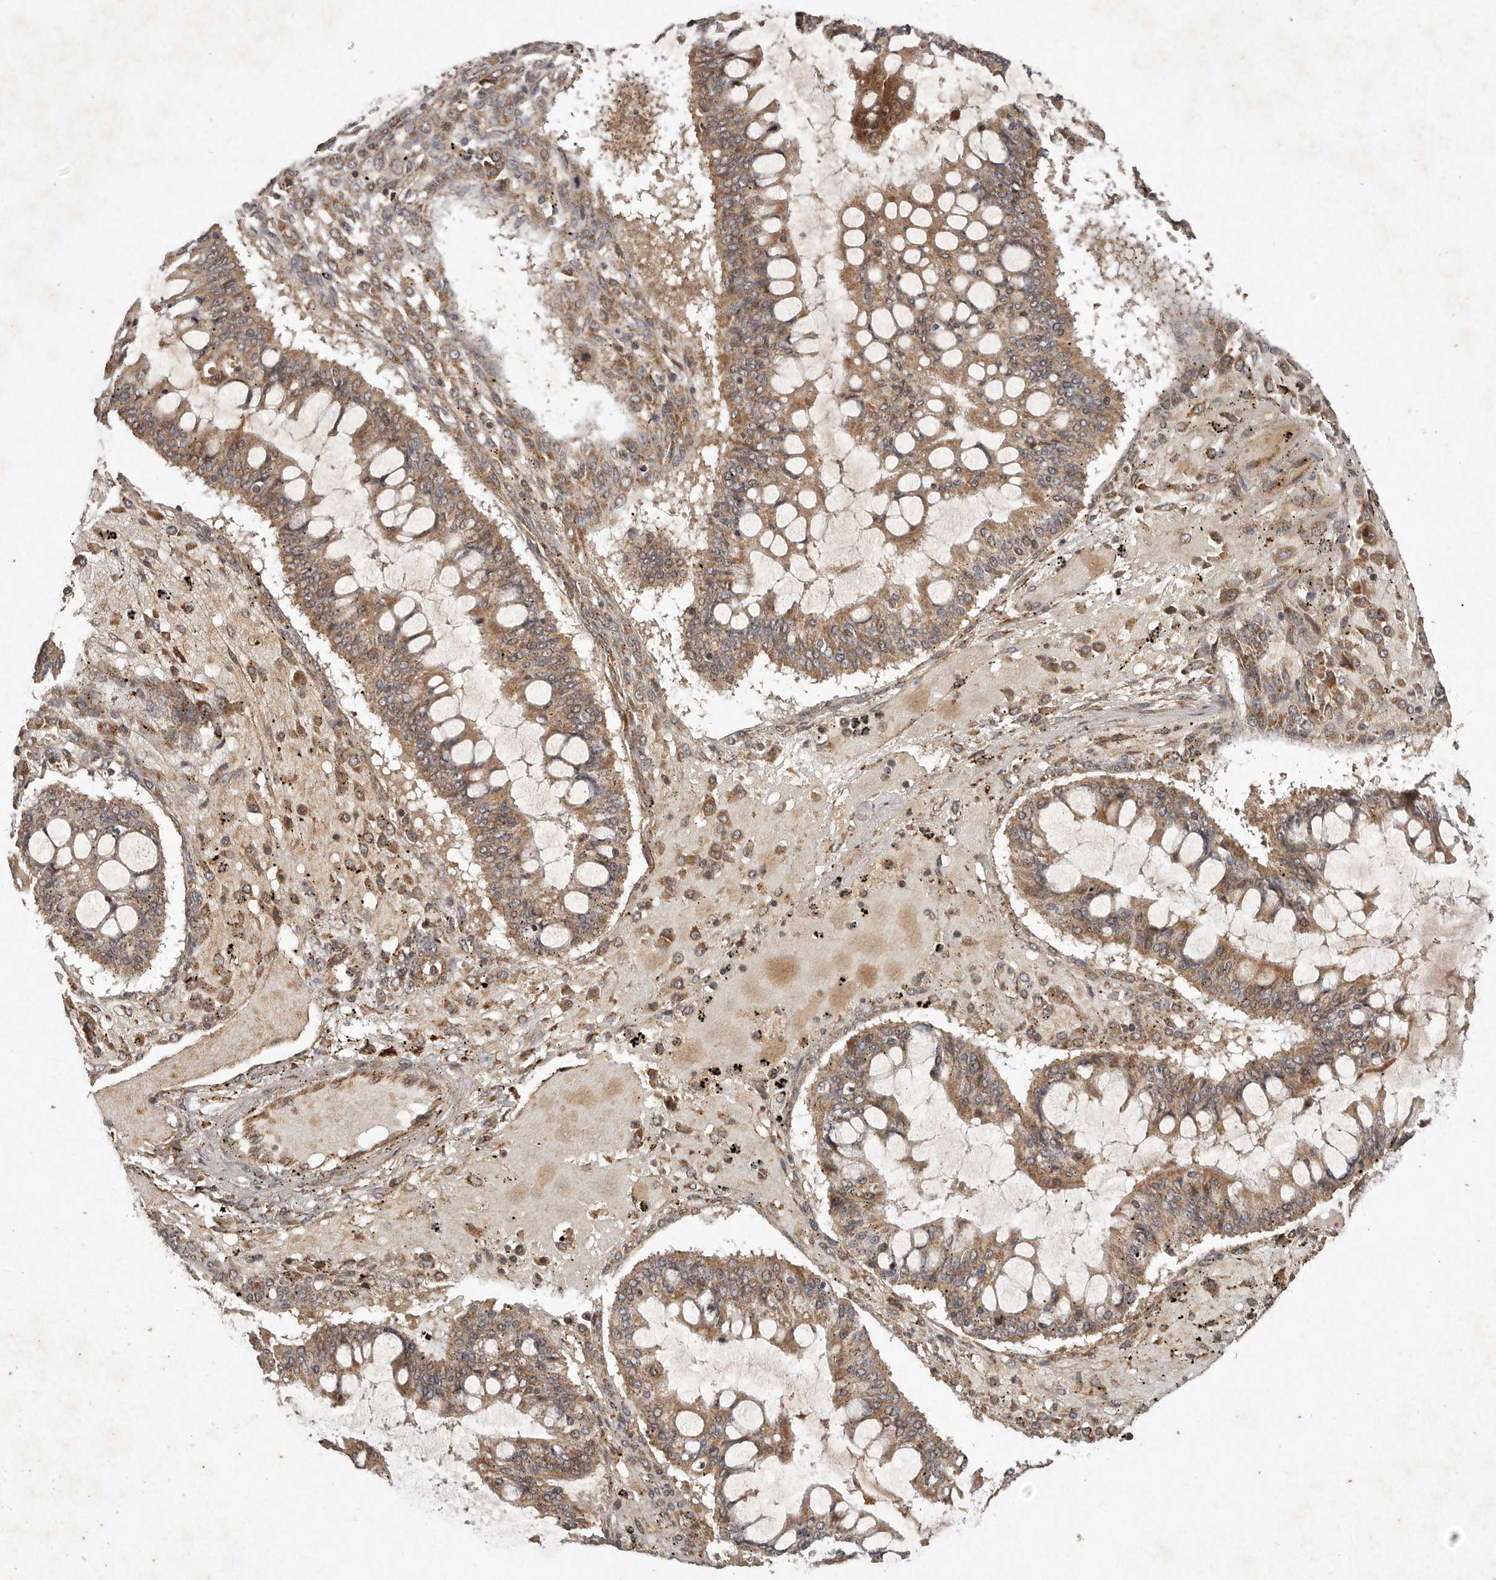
{"staining": {"intensity": "moderate", "quantity": ">75%", "location": "cytoplasmic/membranous"}, "tissue": "ovarian cancer", "cell_type": "Tumor cells", "image_type": "cancer", "snomed": [{"axis": "morphology", "description": "Cystadenocarcinoma, mucinous, NOS"}, {"axis": "topography", "description": "Ovary"}], "caption": "Immunohistochemistry micrograph of neoplastic tissue: human mucinous cystadenocarcinoma (ovarian) stained using IHC reveals medium levels of moderate protein expression localized specifically in the cytoplasmic/membranous of tumor cells, appearing as a cytoplasmic/membranous brown color.", "gene": "PLOD2", "patient": {"sex": "female", "age": 73}}